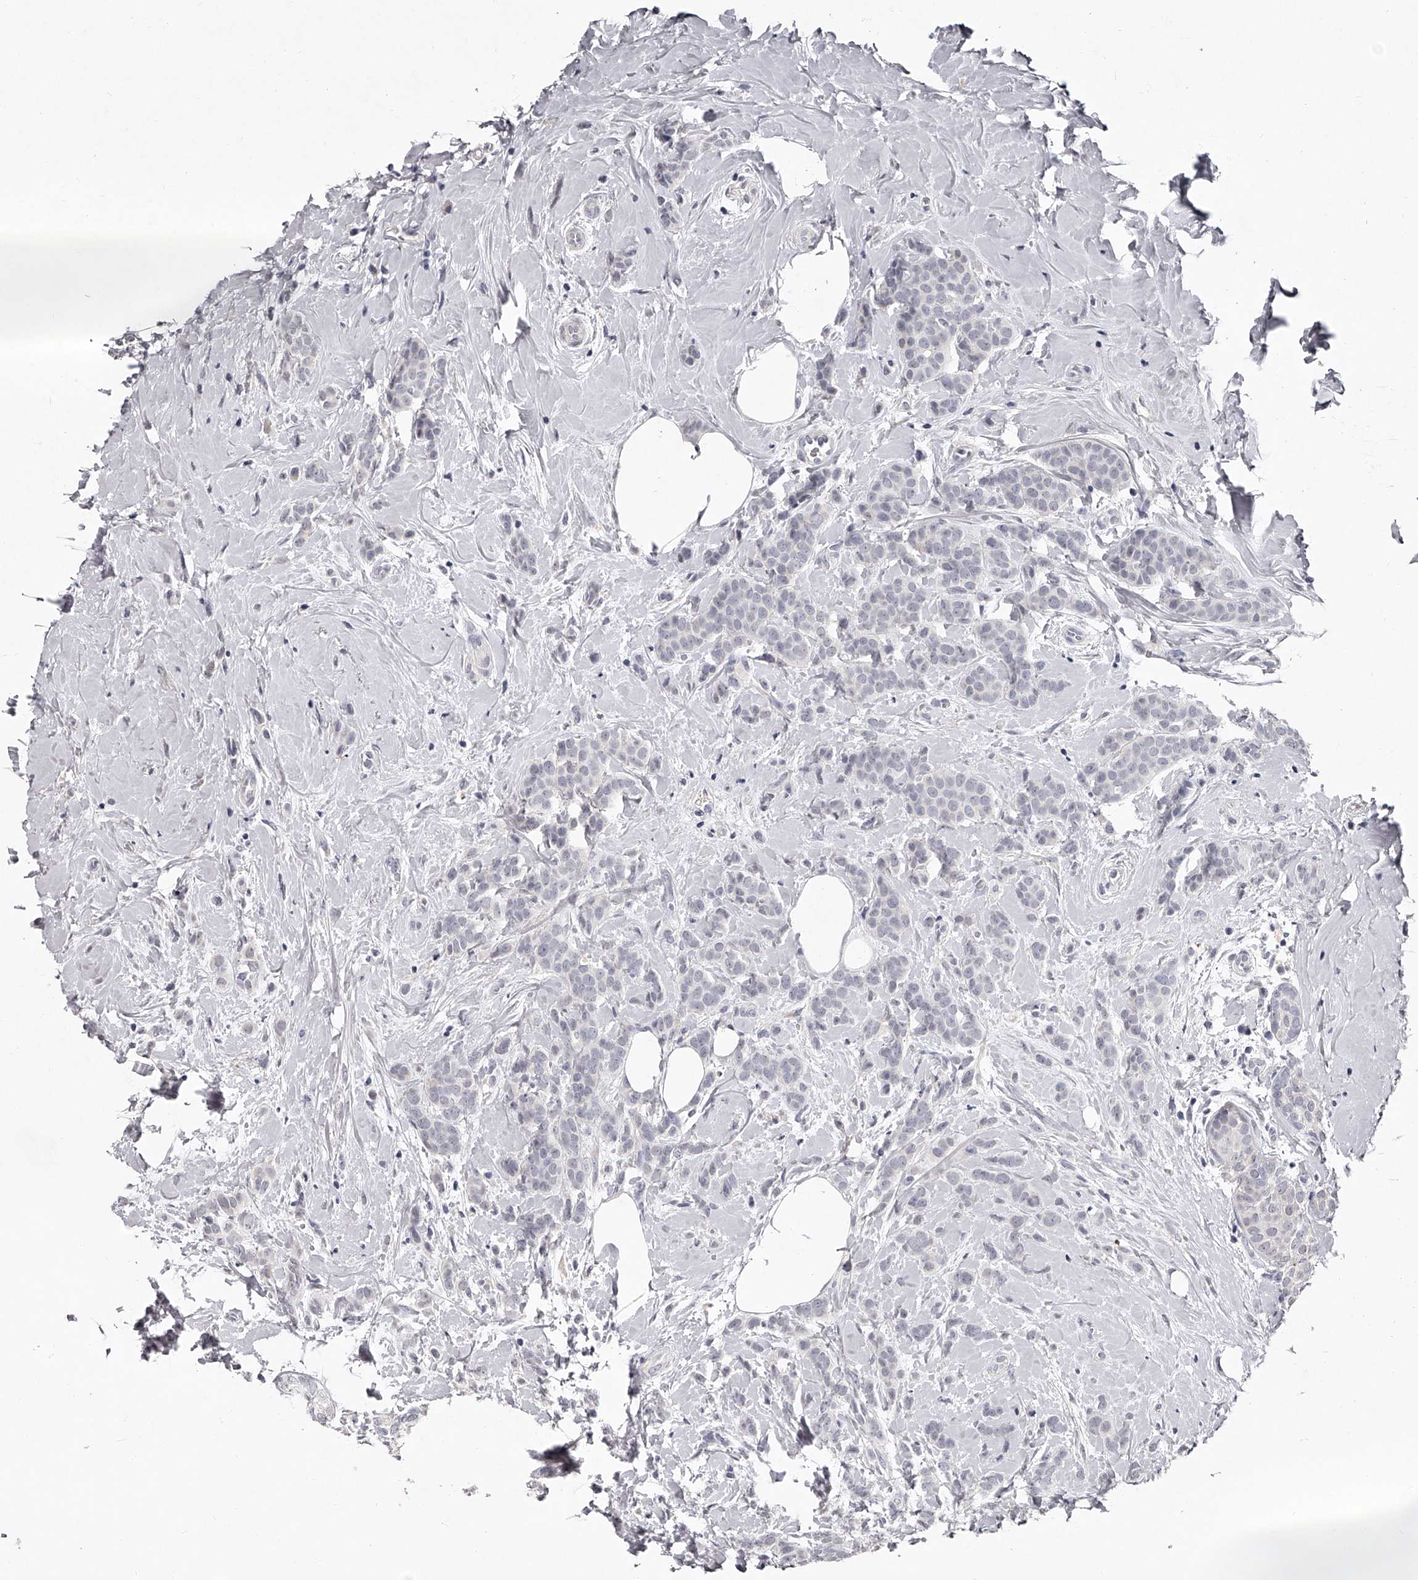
{"staining": {"intensity": "negative", "quantity": "none", "location": "none"}, "tissue": "breast cancer", "cell_type": "Tumor cells", "image_type": "cancer", "snomed": [{"axis": "morphology", "description": "Lobular carcinoma, in situ"}, {"axis": "morphology", "description": "Lobular carcinoma"}, {"axis": "topography", "description": "Breast"}], "caption": "Immunohistochemistry (IHC) image of neoplastic tissue: lobular carcinoma (breast) stained with DAB (3,3'-diaminobenzidine) shows no significant protein staining in tumor cells. Brightfield microscopy of immunohistochemistry (IHC) stained with DAB (3,3'-diaminobenzidine) (brown) and hematoxylin (blue), captured at high magnification.", "gene": "NT5DC1", "patient": {"sex": "female", "age": 41}}